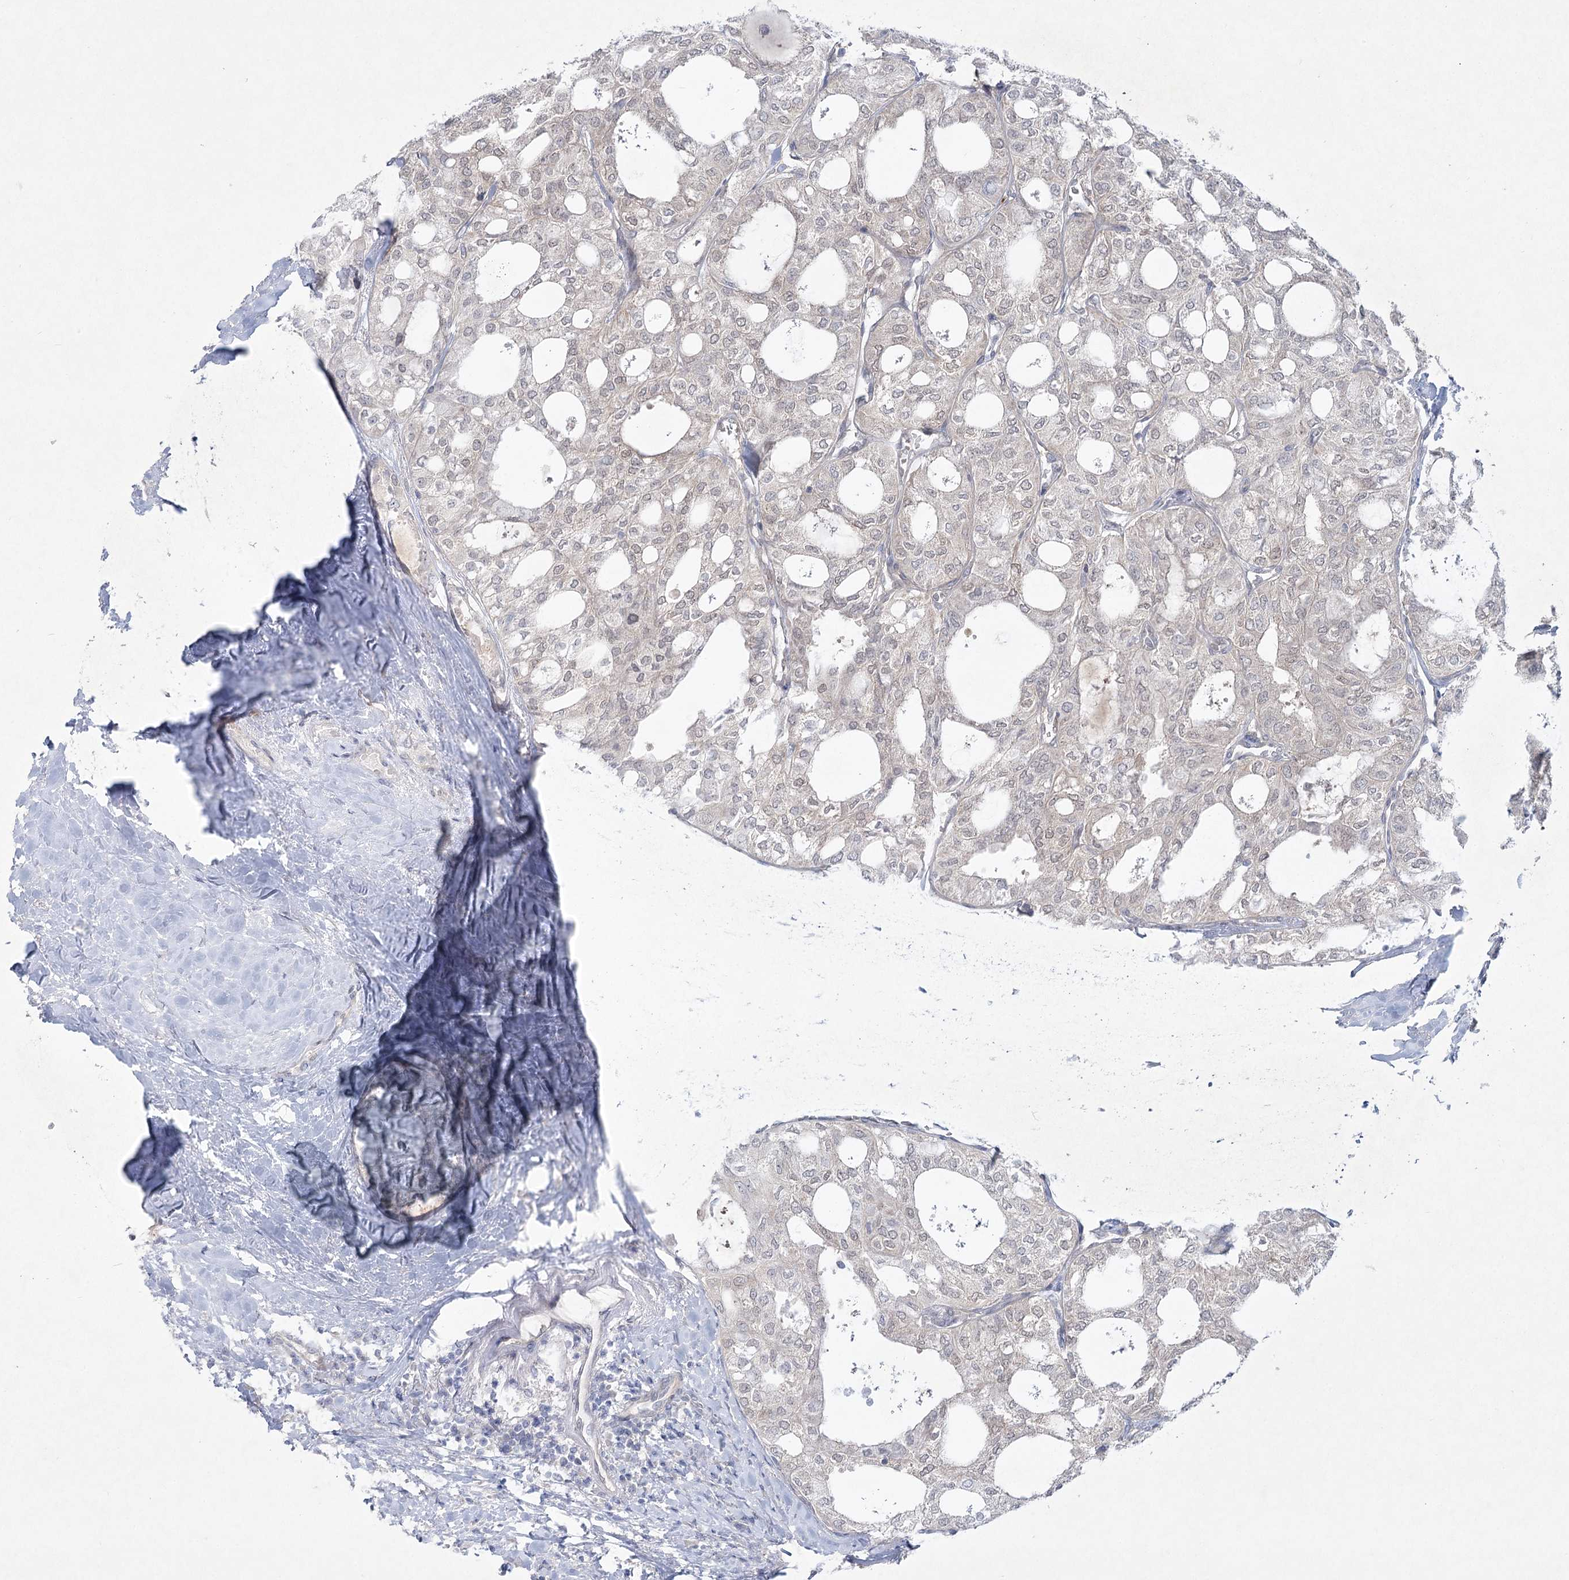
{"staining": {"intensity": "negative", "quantity": "none", "location": "none"}, "tissue": "thyroid cancer", "cell_type": "Tumor cells", "image_type": "cancer", "snomed": [{"axis": "morphology", "description": "Follicular adenoma carcinoma, NOS"}, {"axis": "topography", "description": "Thyroid gland"}], "caption": "Photomicrograph shows no protein positivity in tumor cells of follicular adenoma carcinoma (thyroid) tissue.", "gene": "AAMDC", "patient": {"sex": "male", "age": 75}}